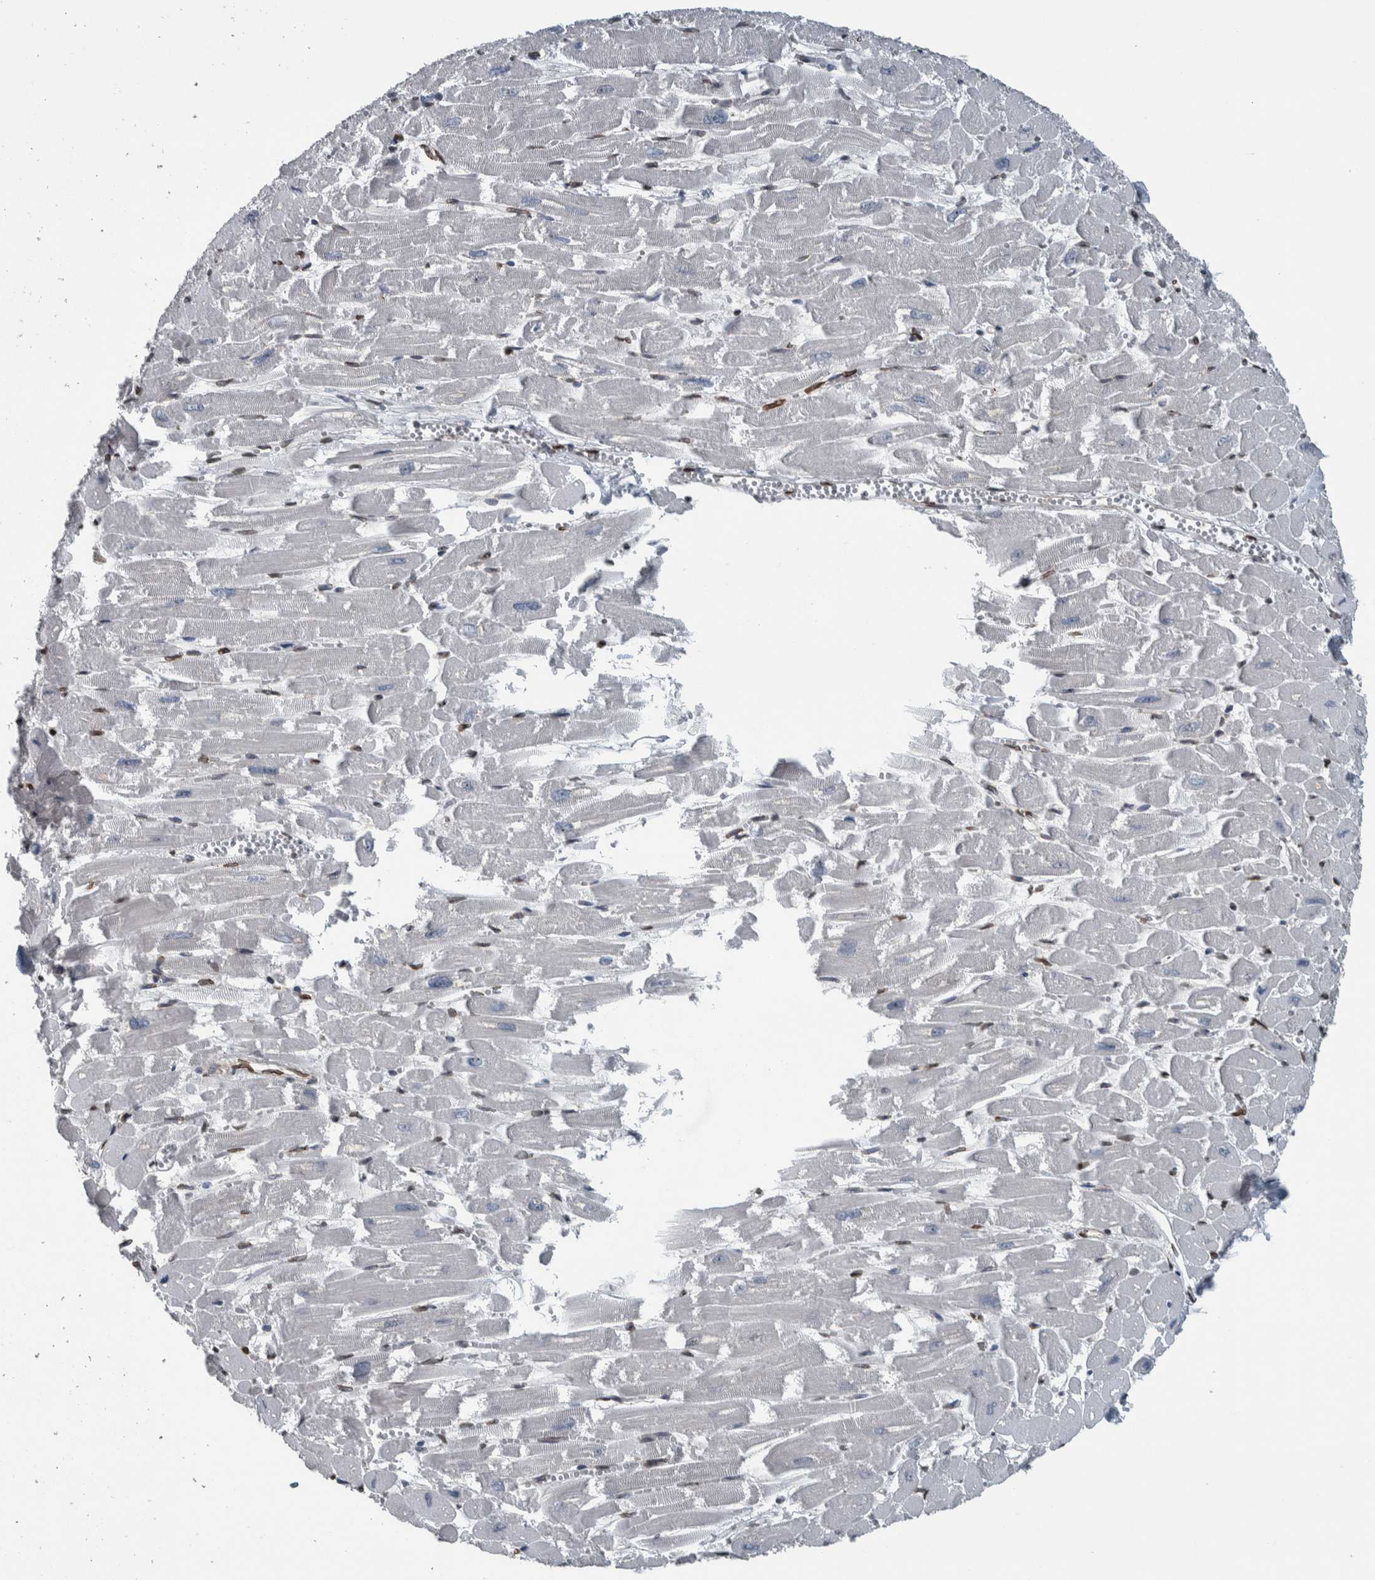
{"staining": {"intensity": "moderate", "quantity": "<25%", "location": "nuclear"}, "tissue": "heart muscle", "cell_type": "Cardiomyocytes", "image_type": "normal", "snomed": [{"axis": "morphology", "description": "Normal tissue, NOS"}, {"axis": "topography", "description": "Heart"}], "caption": "Protein analysis of normal heart muscle displays moderate nuclear positivity in about <25% of cardiomyocytes.", "gene": "FAM135B", "patient": {"sex": "male", "age": 54}}